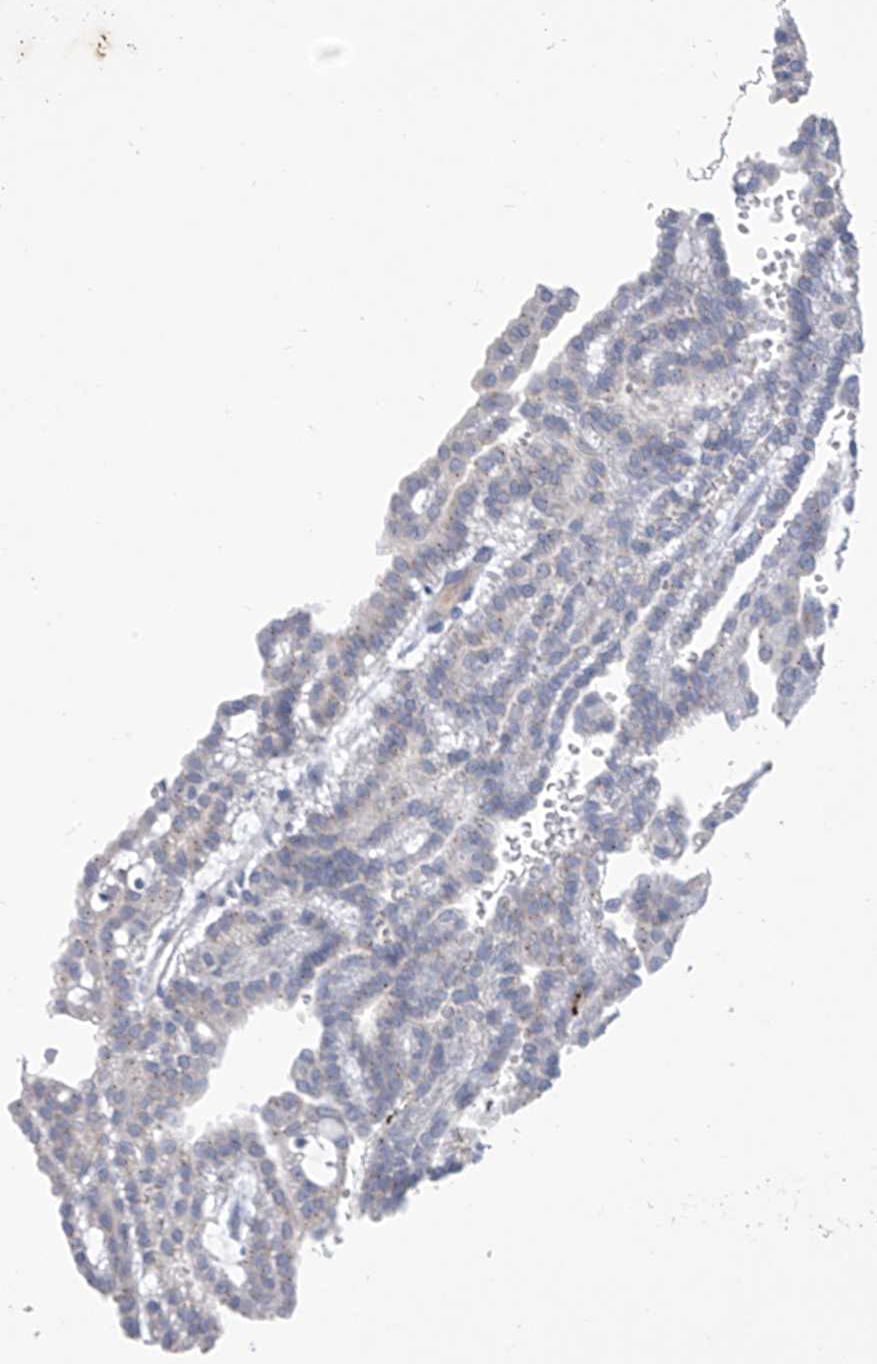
{"staining": {"intensity": "negative", "quantity": "none", "location": "none"}, "tissue": "renal cancer", "cell_type": "Tumor cells", "image_type": "cancer", "snomed": [{"axis": "morphology", "description": "Adenocarcinoma, NOS"}, {"axis": "topography", "description": "Kidney"}], "caption": "Tumor cells are negative for brown protein staining in adenocarcinoma (renal). (Stains: DAB immunohistochemistry with hematoxylin counter stain, Microscopy: brightfield microscopy at high magnification).", "gene": "SLCO4A1", "patient": {"sex": "male", "age": 63}}